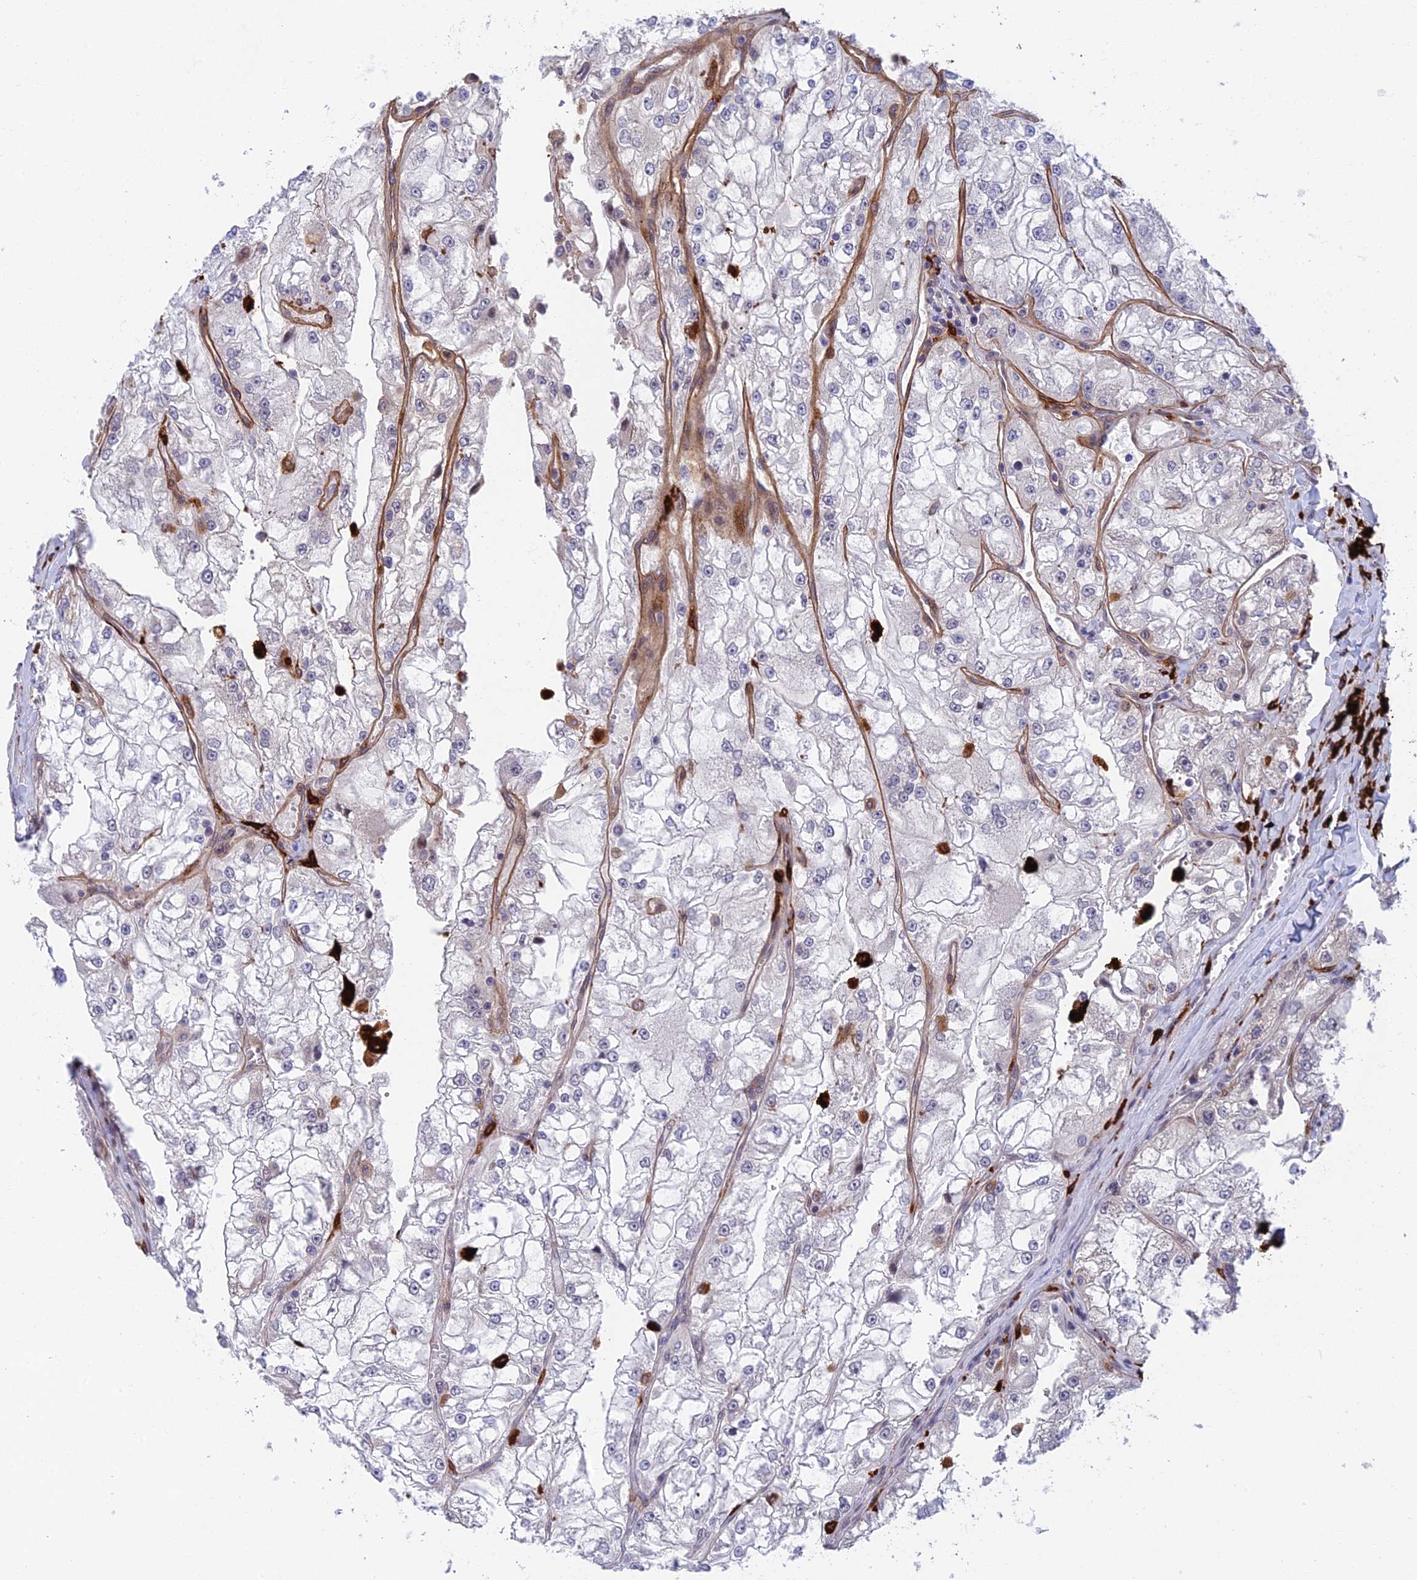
{"staining": {"intensity": "negative", "quantity": "none", "location": "none"}, "tissue": "renal cancer", "cell_type": "Tumor cells", "image_type": "cancer", "snomed": [{"axis": "morphology", "description": "Adenocarcinoma, NOS"}, {"axis": "topography", "description": "Kidney"}], "caption": "DAB (3,3'-diaminobenzidine) immunohistochemical staining of adenocarcinoma (renal) shows no significant staining in tumor cells.", "gene": "NSMCE1", "patient": {"sex": "female", "age": 72}}